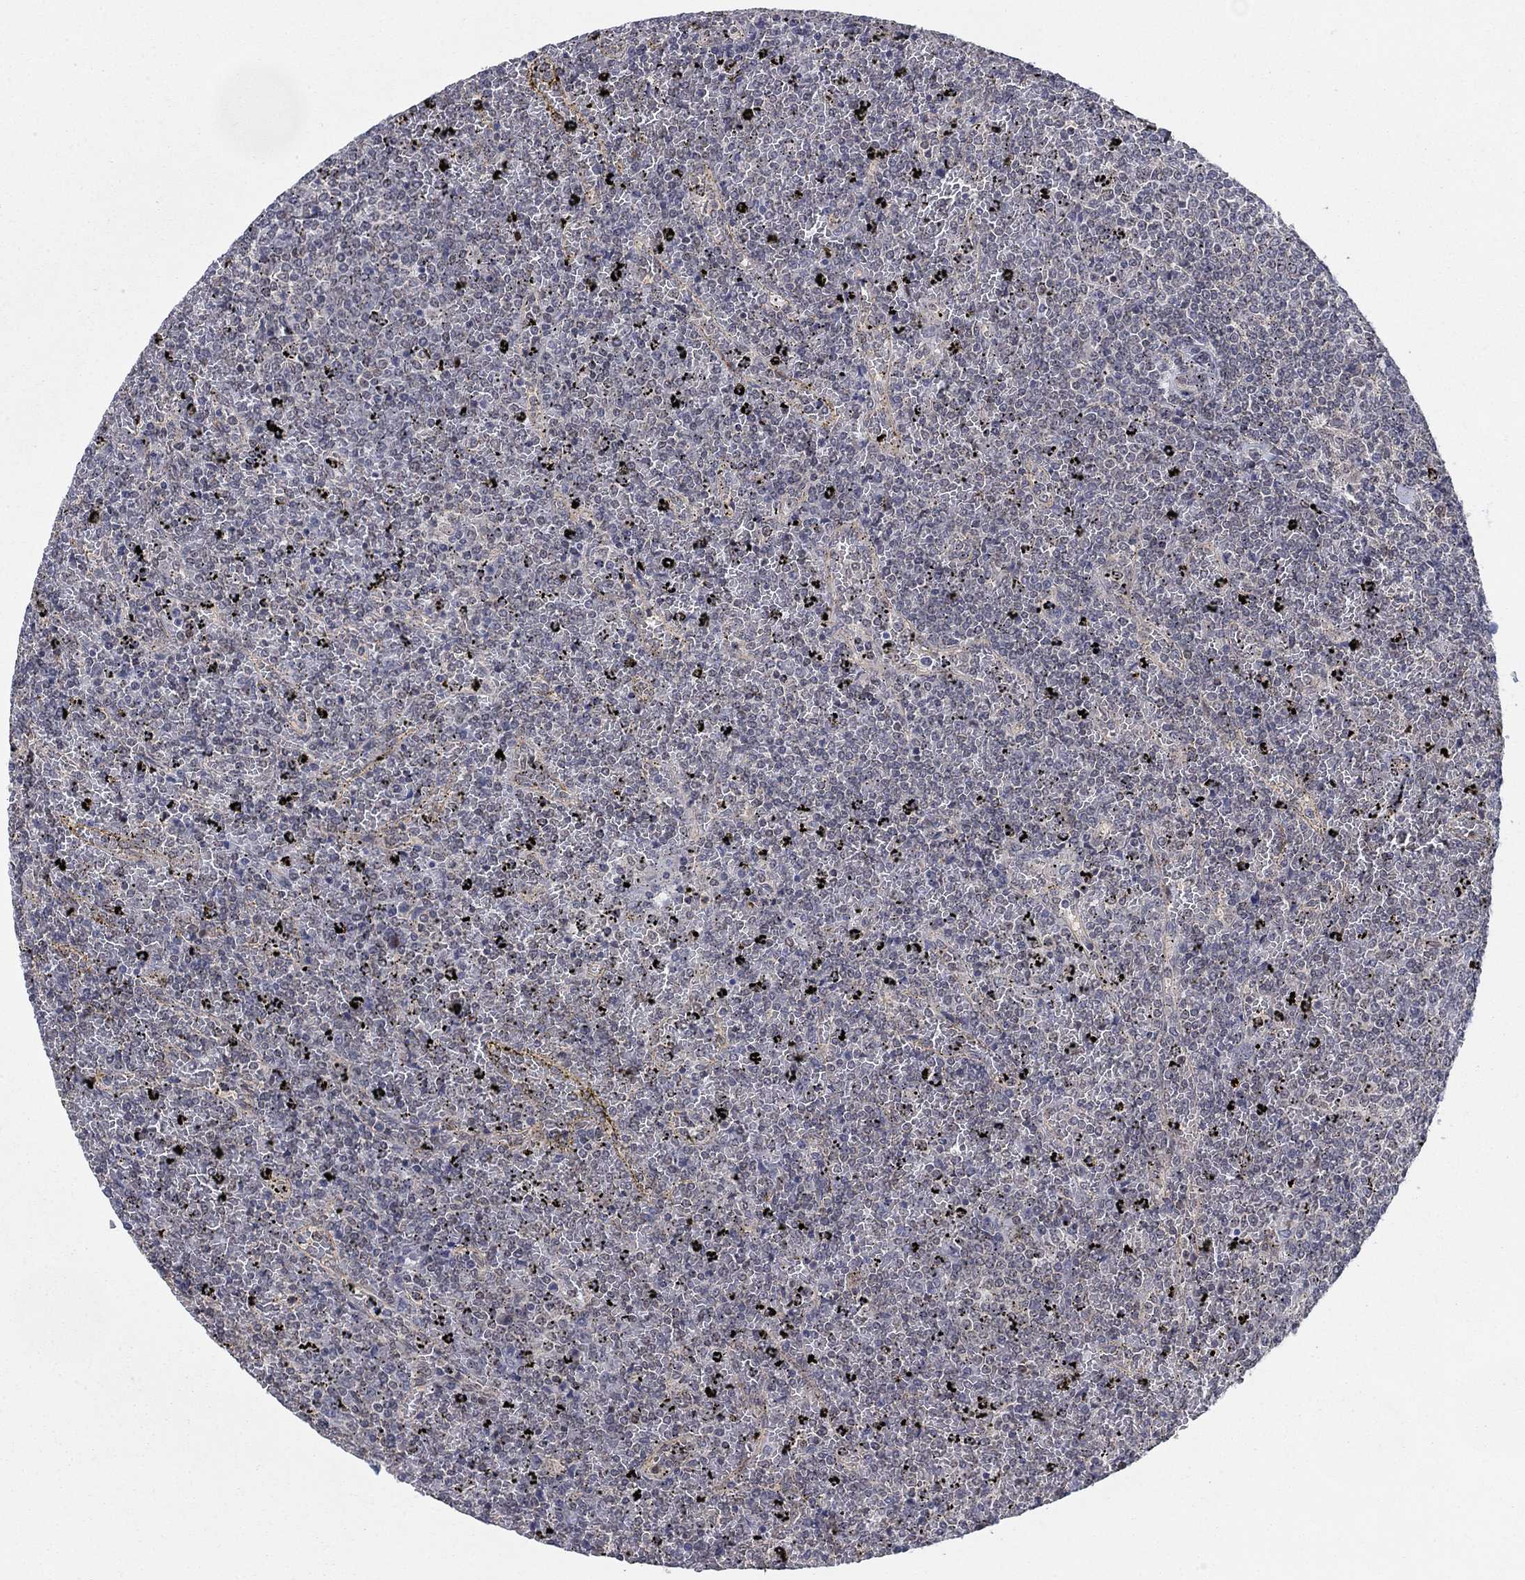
{"staining": {"intensity": "negative", "quantity": "none", "location": "none"}, "tissue": "lymphoma", "cell_type": "Tumor cells", "image_type": "cancer", "snomed": [{"axis": "morphology", "description": "Malignant lymphoma, non-Hodgkin's type, Low grade"}, {"axis": "topography", "description": "Spleen"}], "caption": "Tumor cells are negative for brown protein staining in low-grade malignant lymphoma, non-Hodgkin's type.", "gene": "SH3RF1", "patient": {"sex": "female", "age": 77}}